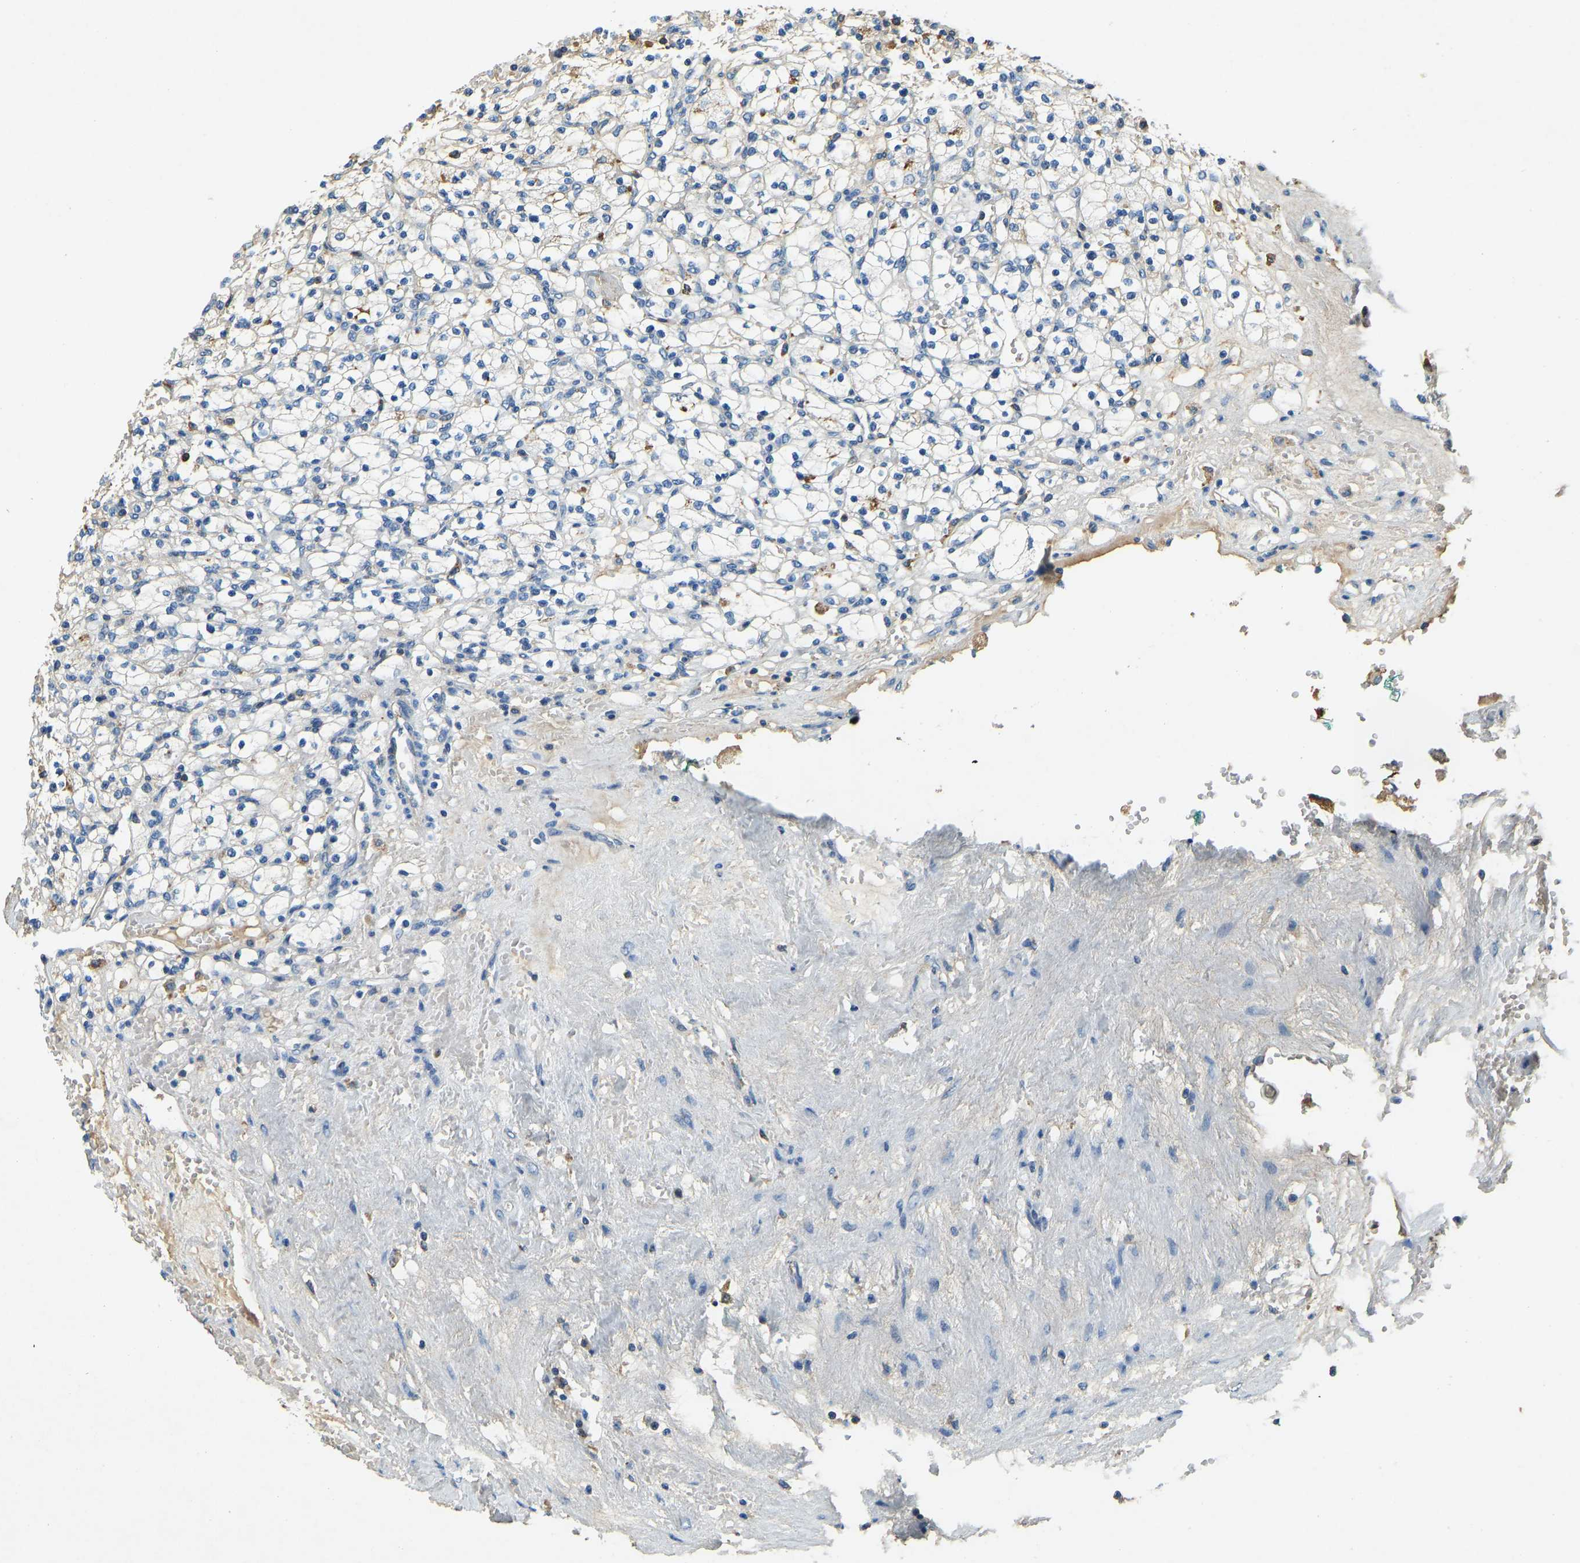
{"staining": {"intensity": "negative", "quantity": "none", "location": "none"}, "tissue": "renal cancer", "cell_type": "Tumor cells", "image_type": "cancer", "snomed": [{"axis": "morphology", "description": "Adenocarcinoma, NOS"}, {"axis": "topography", "description": "Kidney"}], "caption": "This photomicrograph is of renal cancer (adenocarcinoma) stained with immunohistochemistry to label a protein in brown with the nuclei are counter-stained blue. There is no staining in tumor cells.", "gene": "THBS4", "patient": {"sex": "female", "age": 83}}